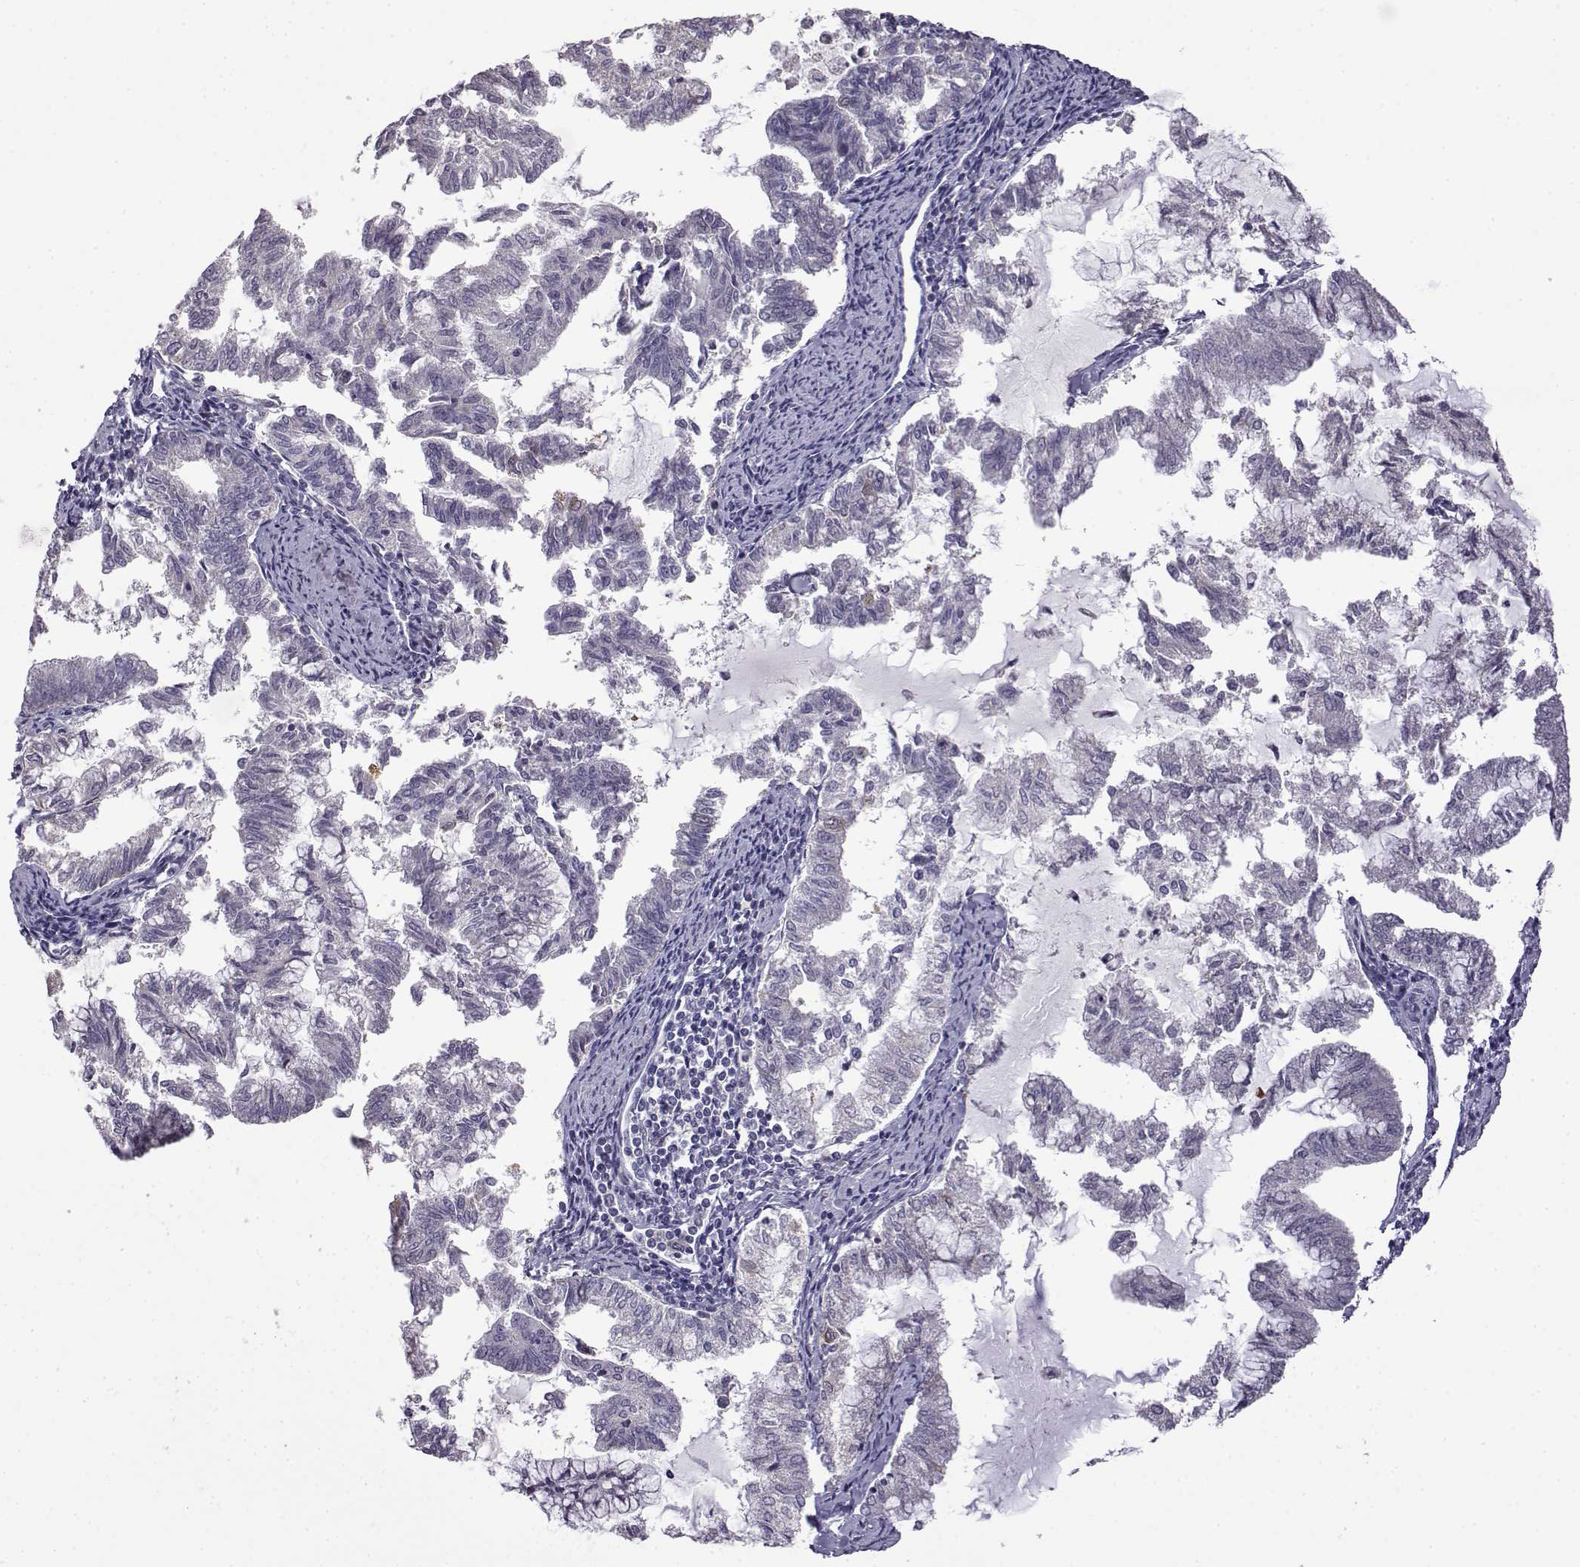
{"staining": {"intensity": "negative", "quantity": "none", "location": "none"}, "tissue": "endometrial cancer", "cell_type": "Tumor cells", "image_type": "cancer", "snomed": [{"axis": "morphology", "description": "Adenocarcinoma, NOS"}, {"axis": "topography", "description": "Endometrium"}], "caption": "This is an IHC micrograph of human endometrial cancer. There is no positivity in tumor cells.", "gene": "VGF", "patient": {"sex": "female", "age": 79}}